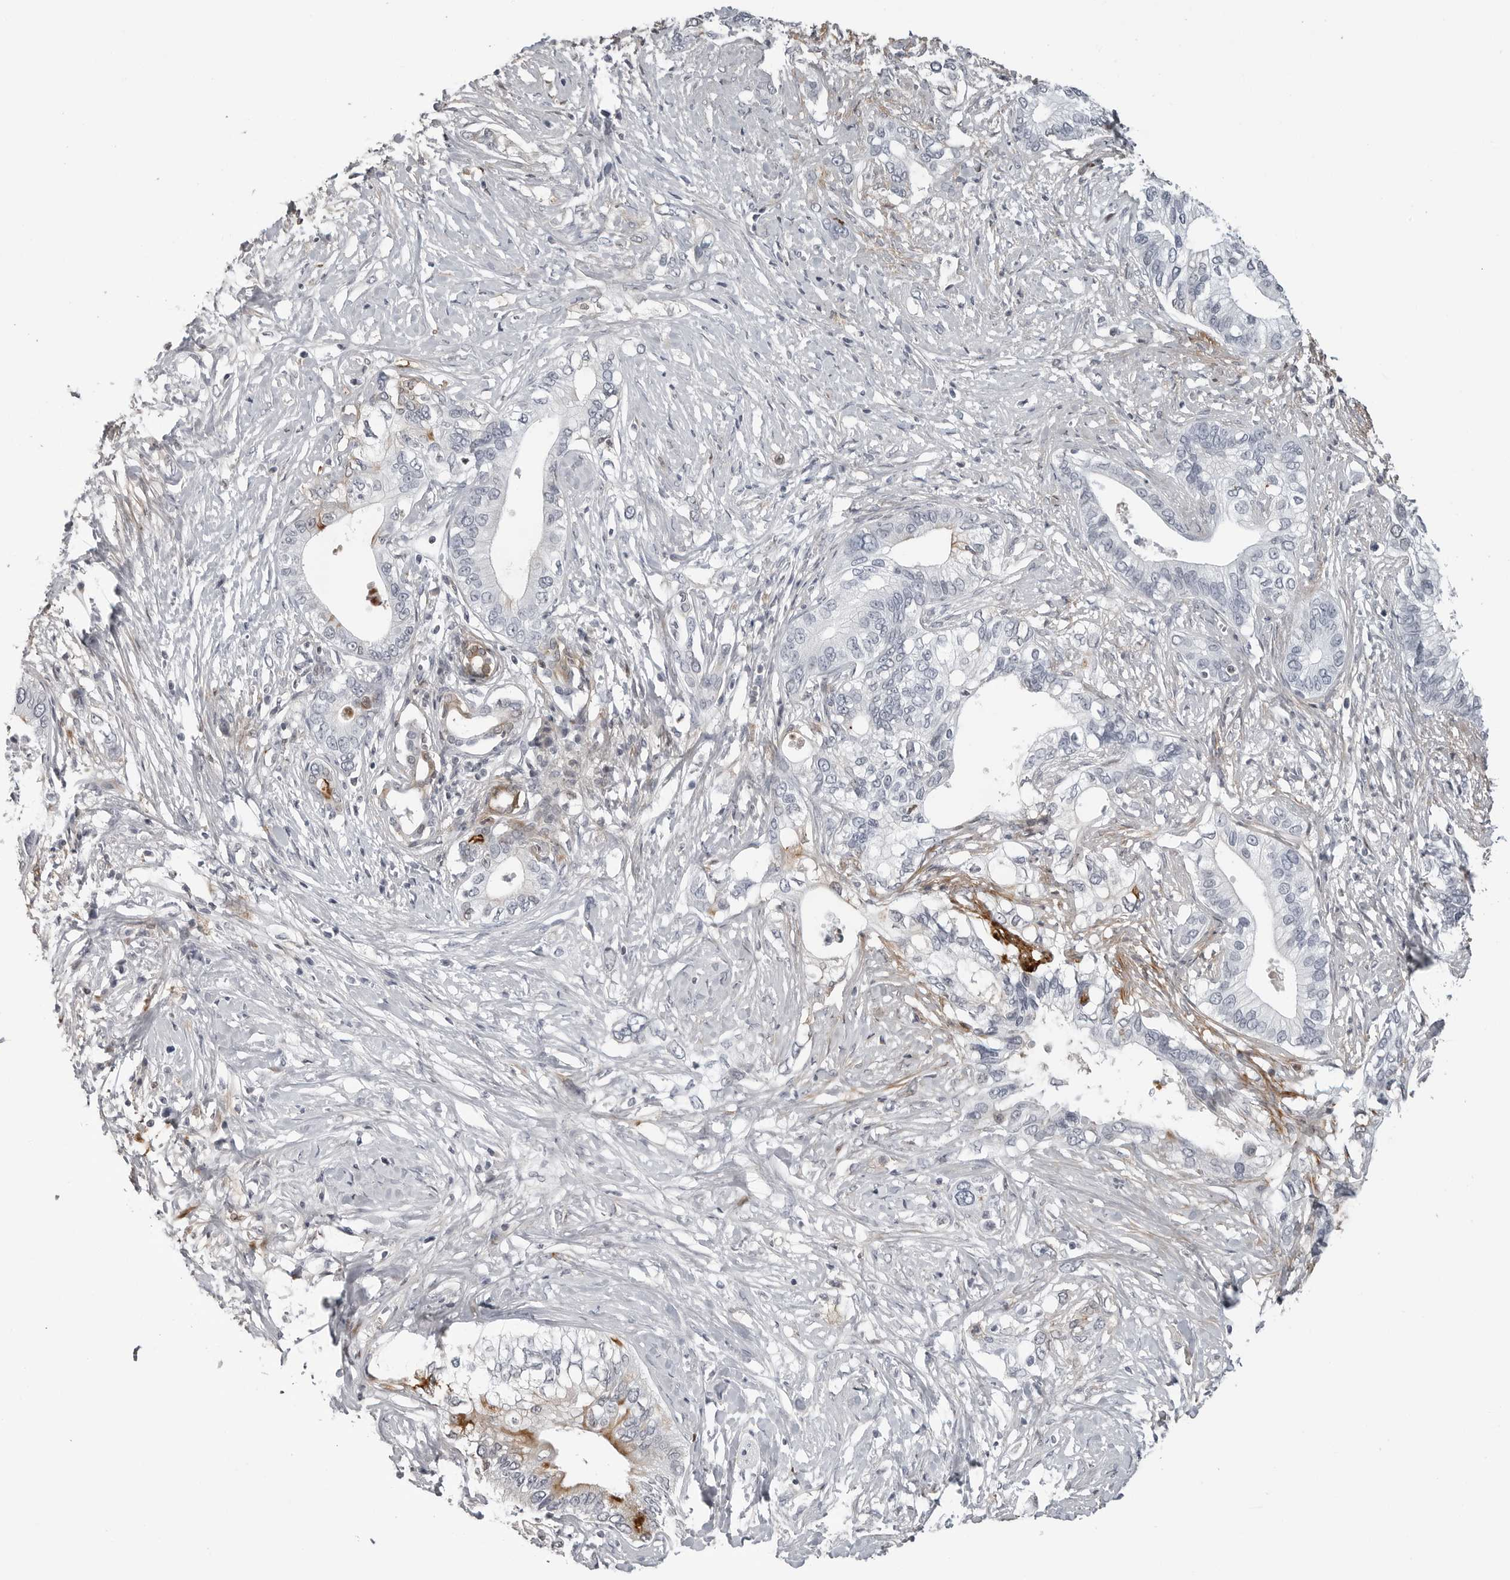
{"staining": {"intensity": "negative", "quantity": "none", "location": "none"}, "tissue": "pancreatic cancer", "cell_type": "Tumor cells", "image_type": "cancer", "snomed": [{"axis": "morphology", "description": "Normal tissue, NOS"}, {"axis": "morphology", "description": "Adenocarcinoma, NOS"}, {"axis": "topography", "description": "Pancreas"}, {"axis": "topography", "description": "Peripheral nerve tissue"}], "caption": "This is an immunohistochemistry image of human pancreatic cancer. There is no positivity in tumor cells.", "gene": "CXCR5", "patient": {"sex": "male", "age": 59}}